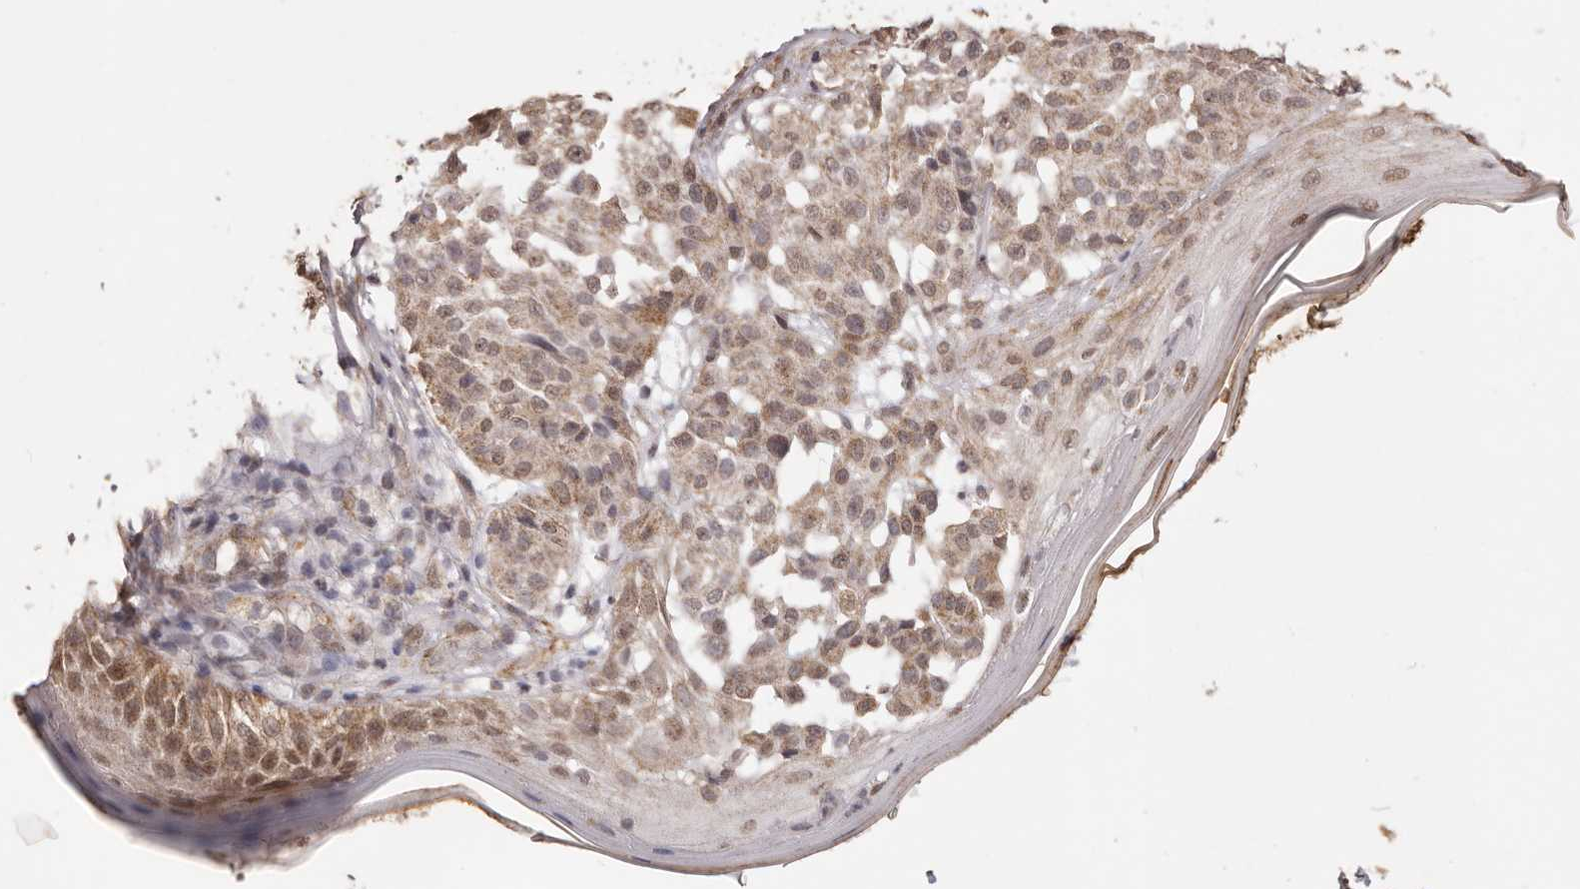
{"staining": {"intensity": "moderate", "quantity": ">75%", "location": "nuclear"}, "tissue": "melanoma", "cell_type": "Tumor cells", "image_type": "cancer", "snomed": [{"axis": "morphology", "description": "Malignant melanoma, NOS"}, {"axis": "topography", "description": "Skin"}], "caption": "Malignant melanoma stained for a protein reveals moderate nuclear positivity in tumor cells. (Brightfield microscopy of DAB IHC at high magnification).", "gene": "RPS6KA5", "patient": {"sex": "female", "age": 46}}